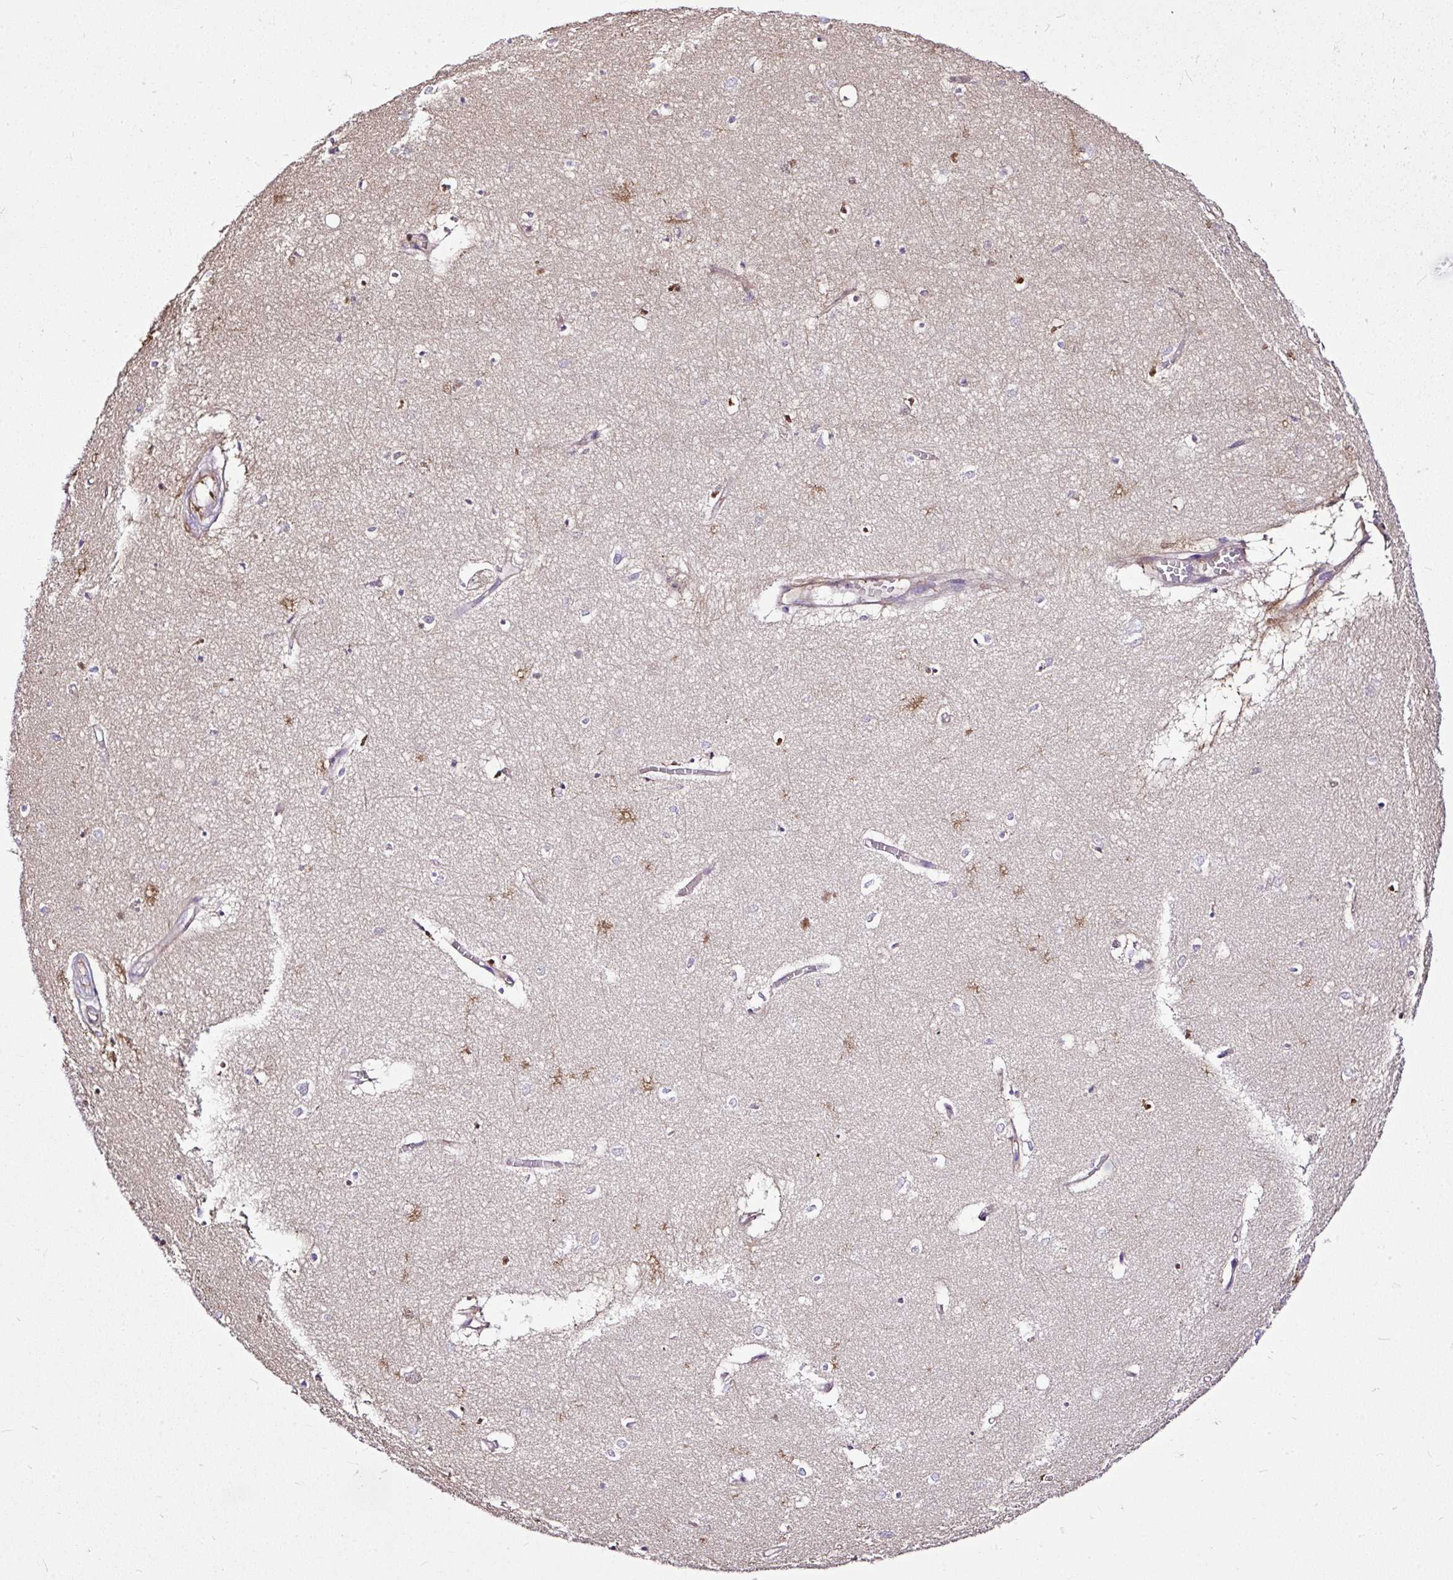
{"staining": {"intensity": "negative", "quantity": "none", "location": "none"}, "tissue": "hippocampus", "cell_type": "Glial cells", "image_type": "normal", "snomed": [{"axis": "morphology", "description": "Normal tissue, NOS"}, {"axis": "topography", "description": "Hippocampus"}], "caption": "Immunohistochemical staining of benign human hippocampus reveals no significant positivity in glial cells.", "gene": "CLEC3B", "patient": {"sex": "female", "age": 64}}